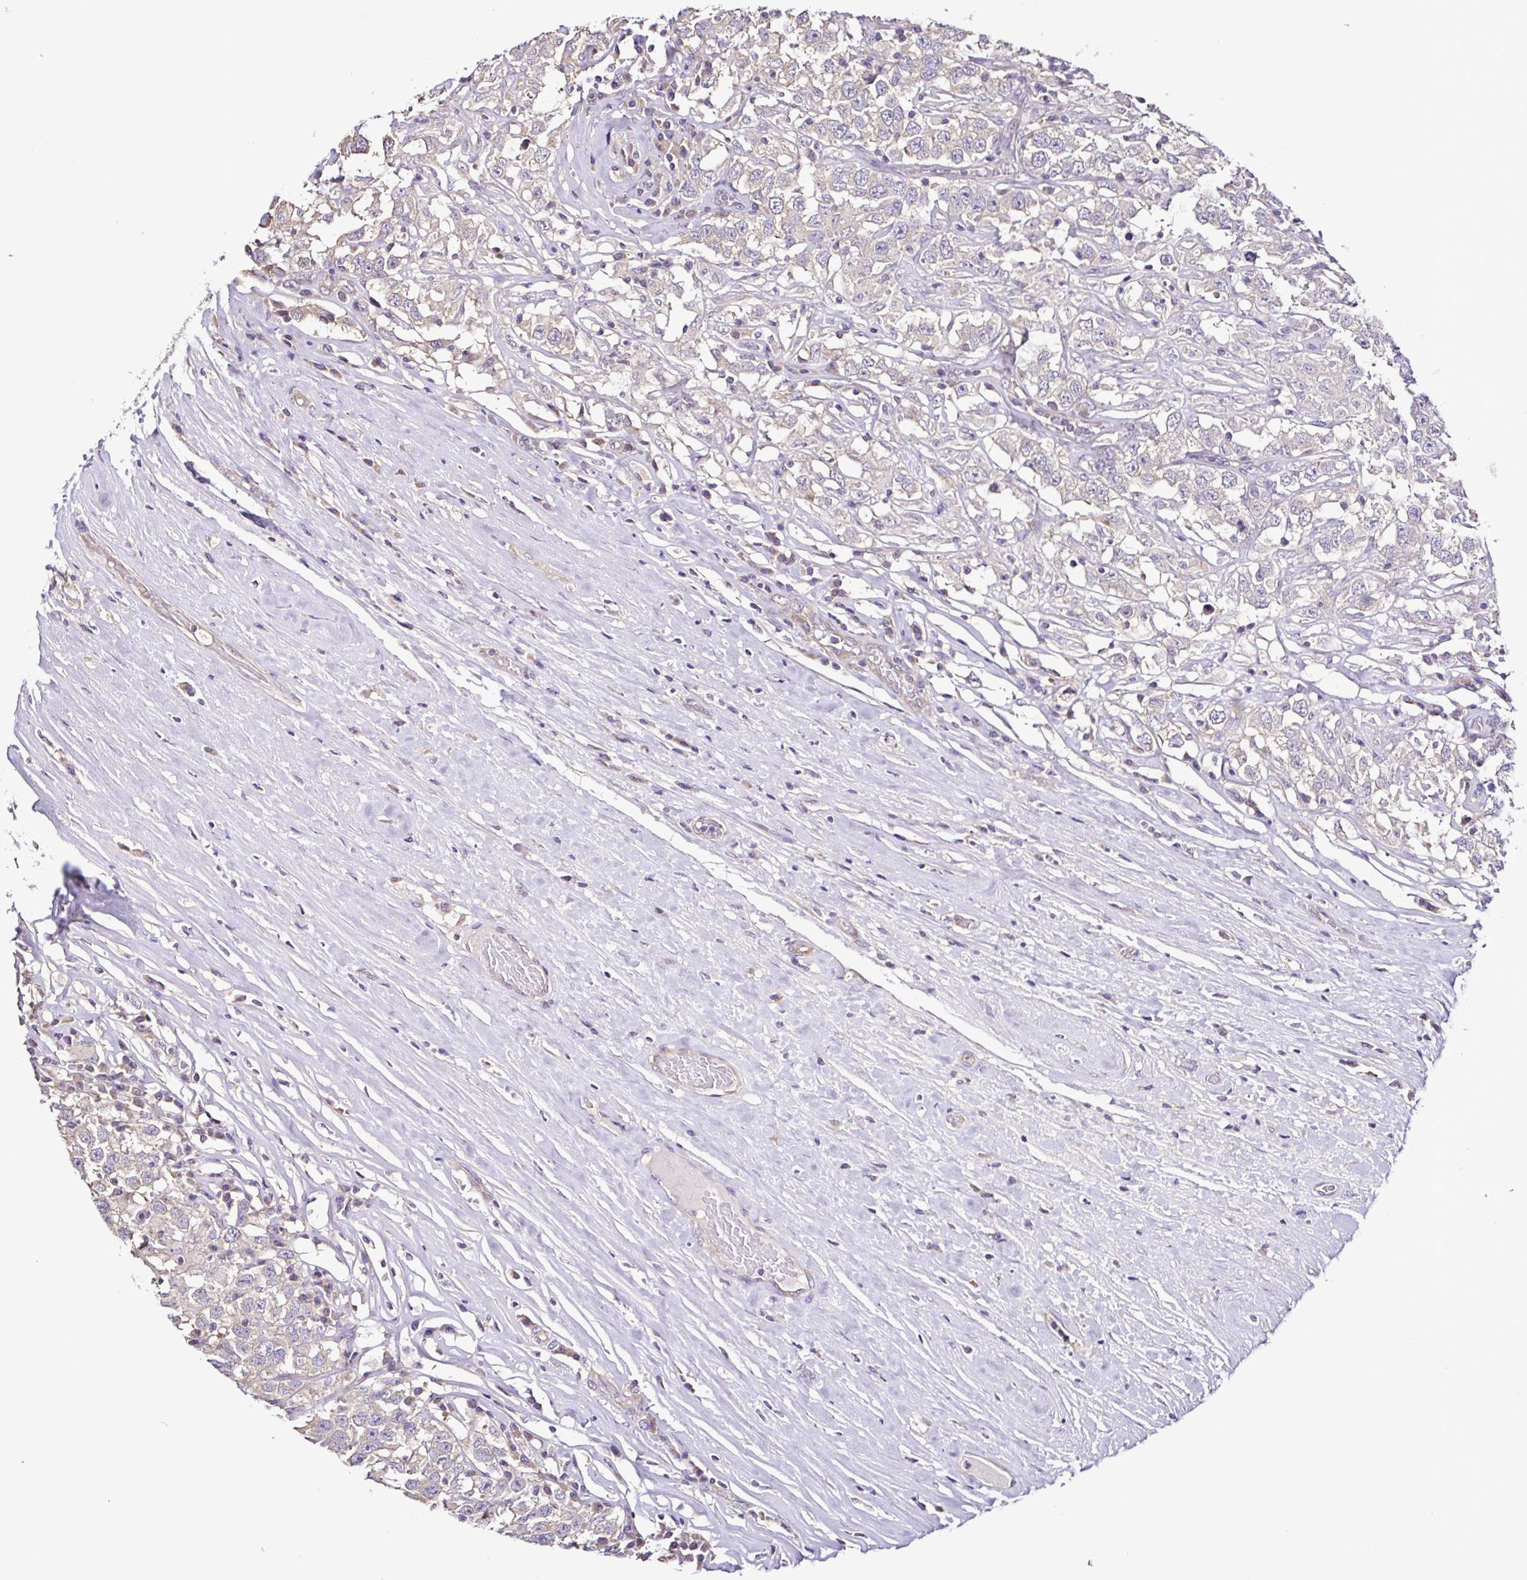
{"staining": {"intensity": "negative", "quantity": "none", "location": "none"}, "tissue": "testis cancer", "cell_type": "Tumor cells", "image_type": "cancer", "snomed": [{"axis": "morphology", "description": "Seminoma, NOS"}, {"axis": "topography", "description": "Testis"}], "caption": "Immunohistochemistry (IHC) image of human testis seminoma stained for a protein (brown), which exhibits no expression in tumor cells. (DAB (3,3'-diaminobenzidine) immunohistochemistry (IHC) with hematoxylin counter stain).", "gene": "LMOD2", "patient": {"sex": "male", "age": 41}}